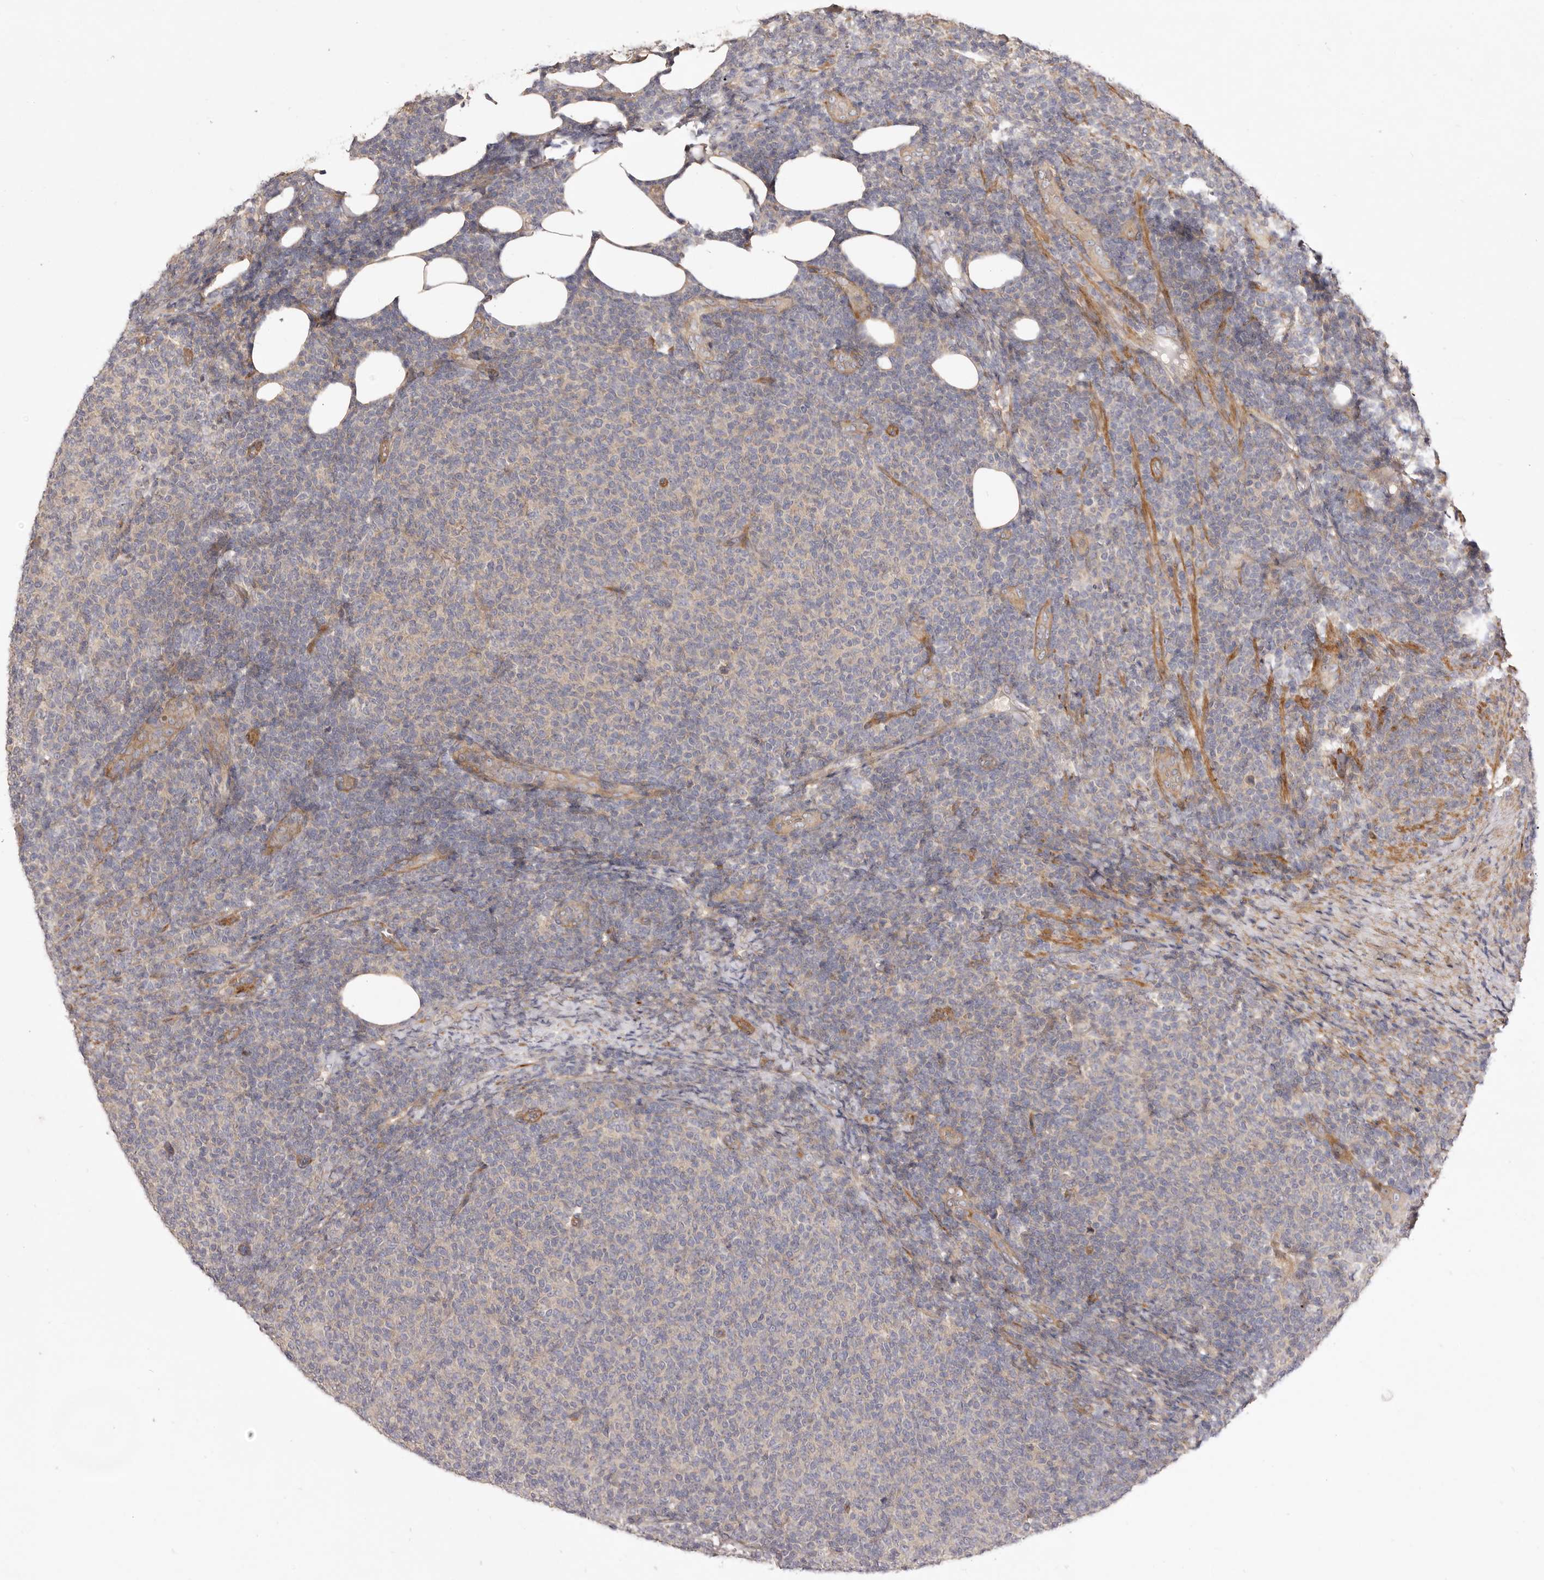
{"staining": {"intensity": "negative", "quantity": "none", "location": "none"}, "tissue": "lymphoma", "cell_type": "Tumor cells", "image_type": "cancer", "snomed": [{"axis": "morphology", "description": "Malignant lymphoma, non-Hodgkin's type, Low grade"}, {"axis": "topography", "description": "Lymph node"}], "caption": "Protein analysis of lymphoma demonstrates no significant expression in tumor cells.", "gene": "ADAMTS9", "patient": {"sex": "male", "age": 66}}